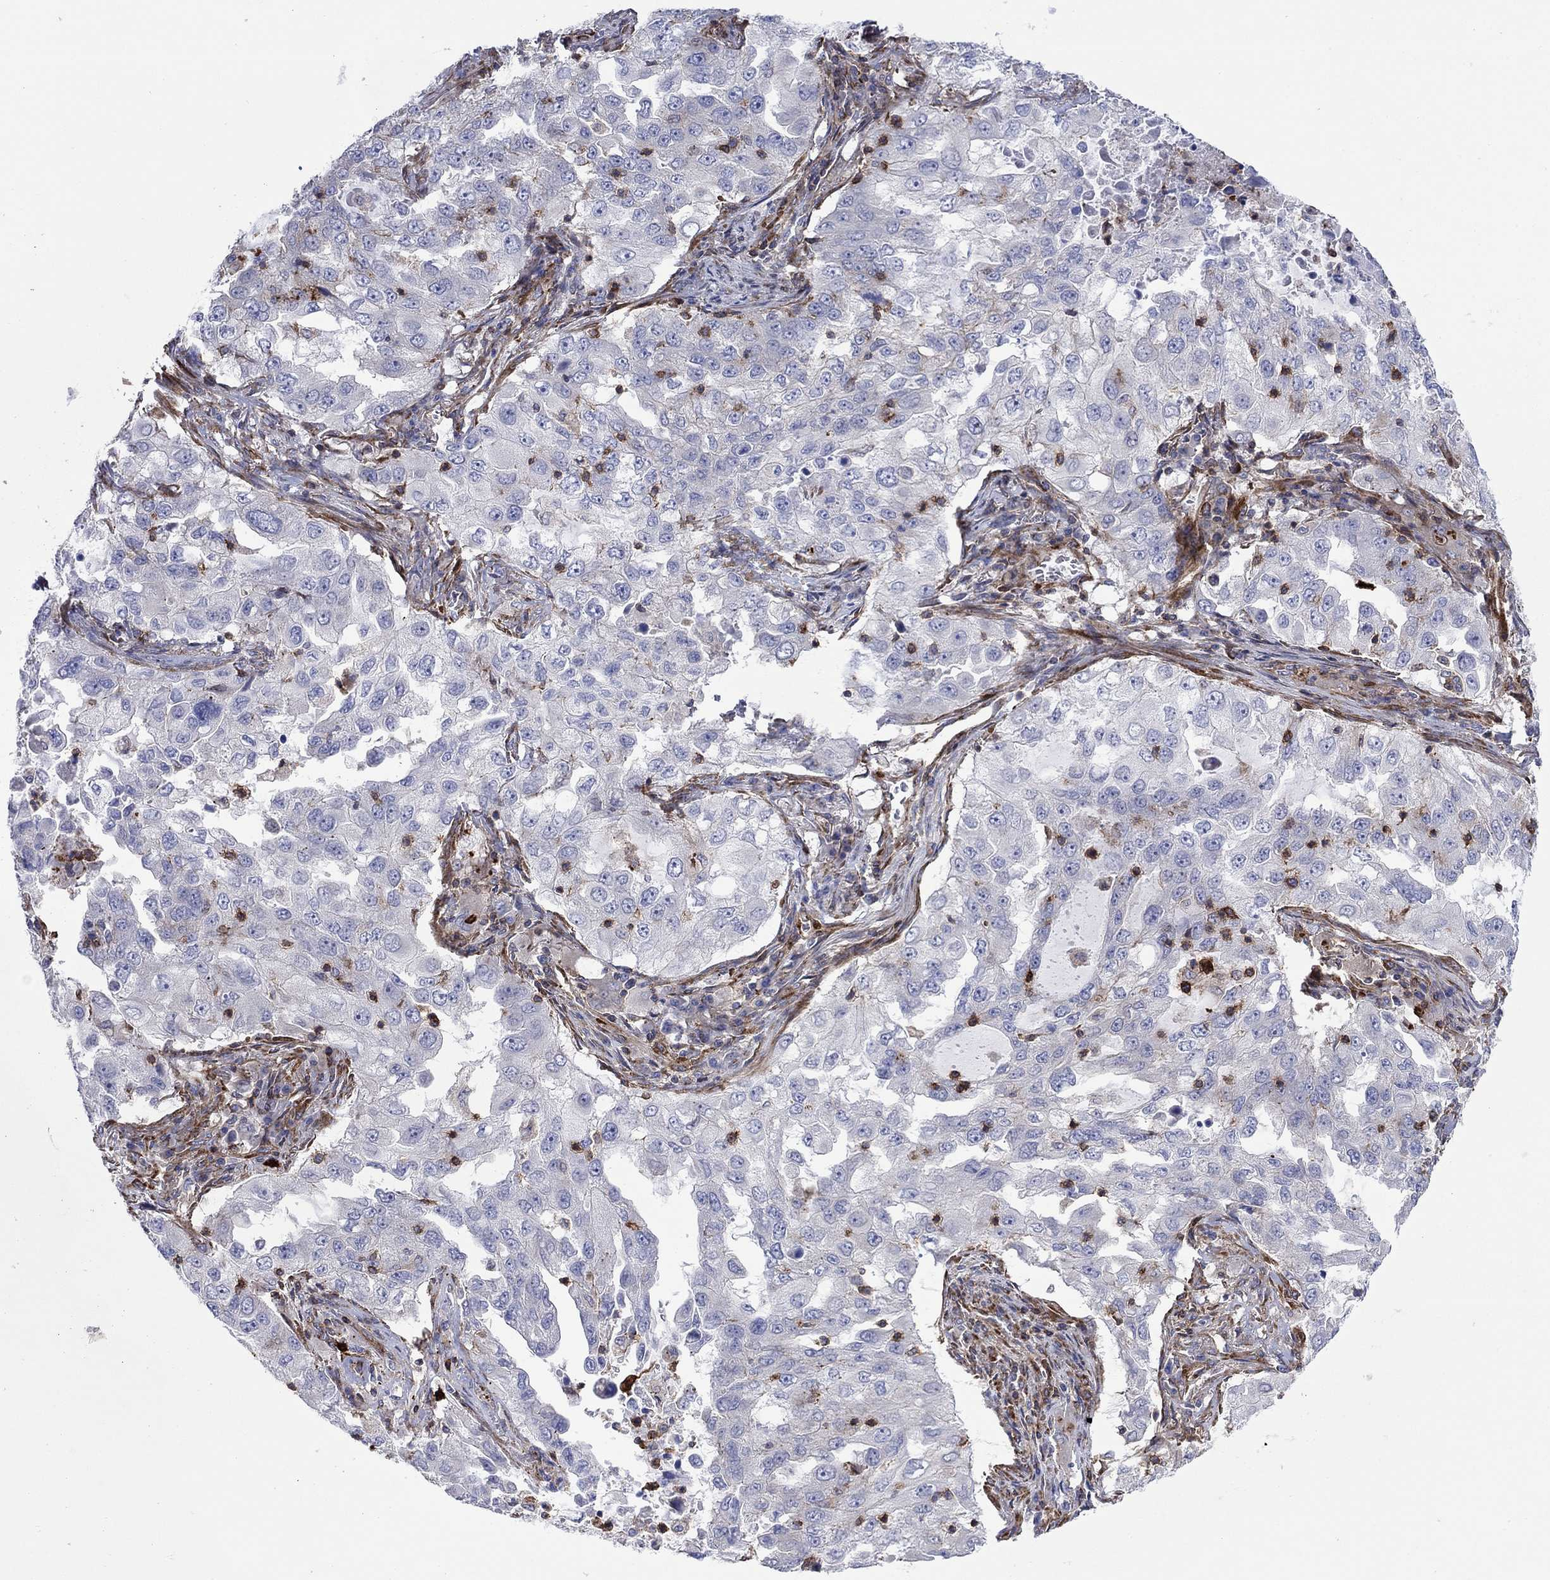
{"staining": {"intensity": "negative", "quantity": "none", "location": "none"}, "tissue": "lung cancer", "cell_type": "Tumor cells", "image_type": "cancer", "snomed": [{"axis": "morphology", "description": "Adenocarcinoma, NOS"}, {"axis": "topography", "description": "Lung"}], "caption": "Histopathology image shows no protein staining in tumor cells of lung adenocarcinoma tissue.", "gene": "PAG1", "patient": {"sex": "female", "age": 61}}